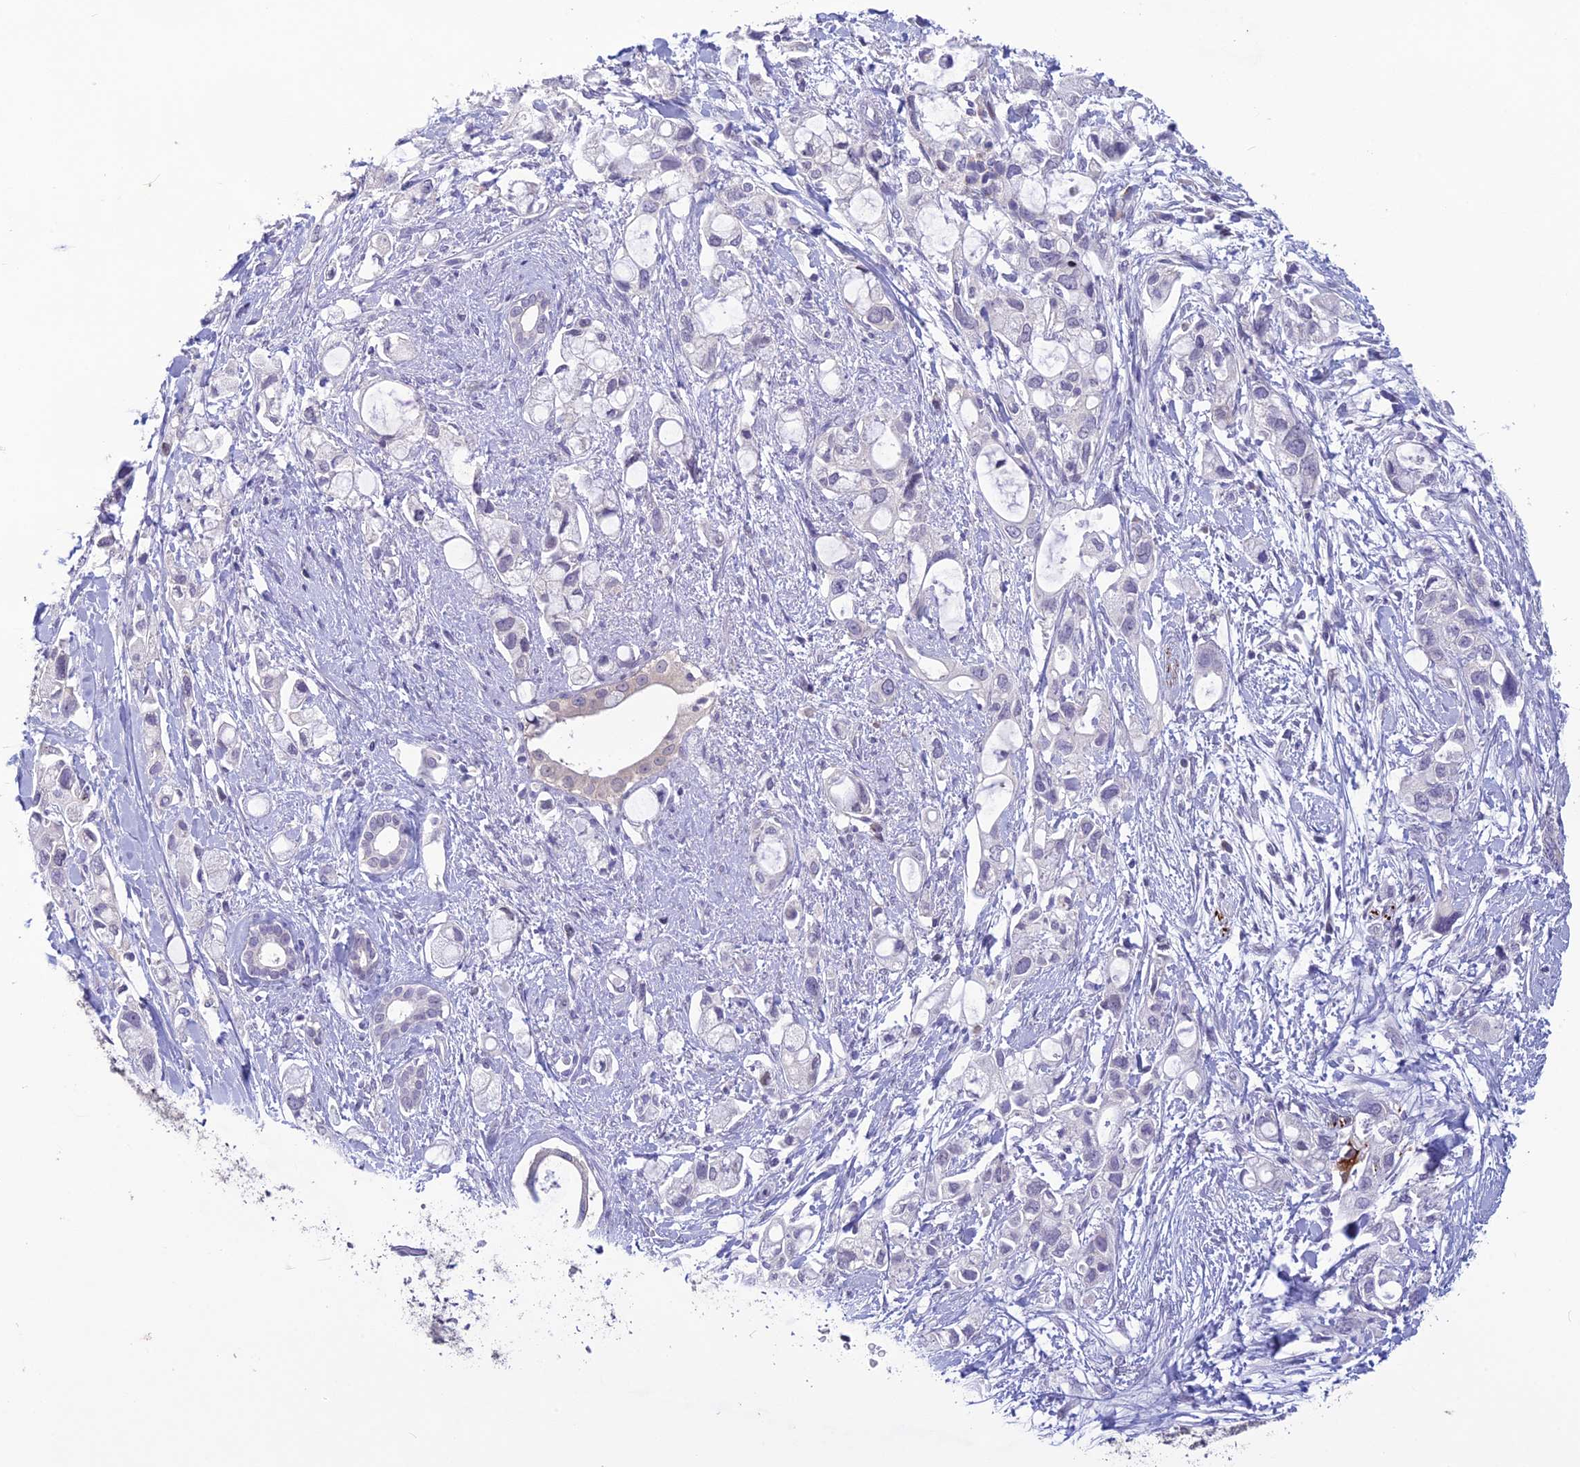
{"staining": {"intensity": "negative", "quantity": "none", "location": "none"}, "tissue": "pancreatic cancer", "cell_type": "Tumor cells", "image_type": "cancer", "snomed": [{"axis": "morphology", "description": "Adenocarcinoma, NOS"}, {"axis": "topography", "description": "Pancreas"}], "caption": "The immunohistochemistry micrograph has no significant positivity in tumor cells of pancreatic adenocarcinoma tissue.", "gene": "TMEM134", "patient": {"sex": "female", "age": 56}}